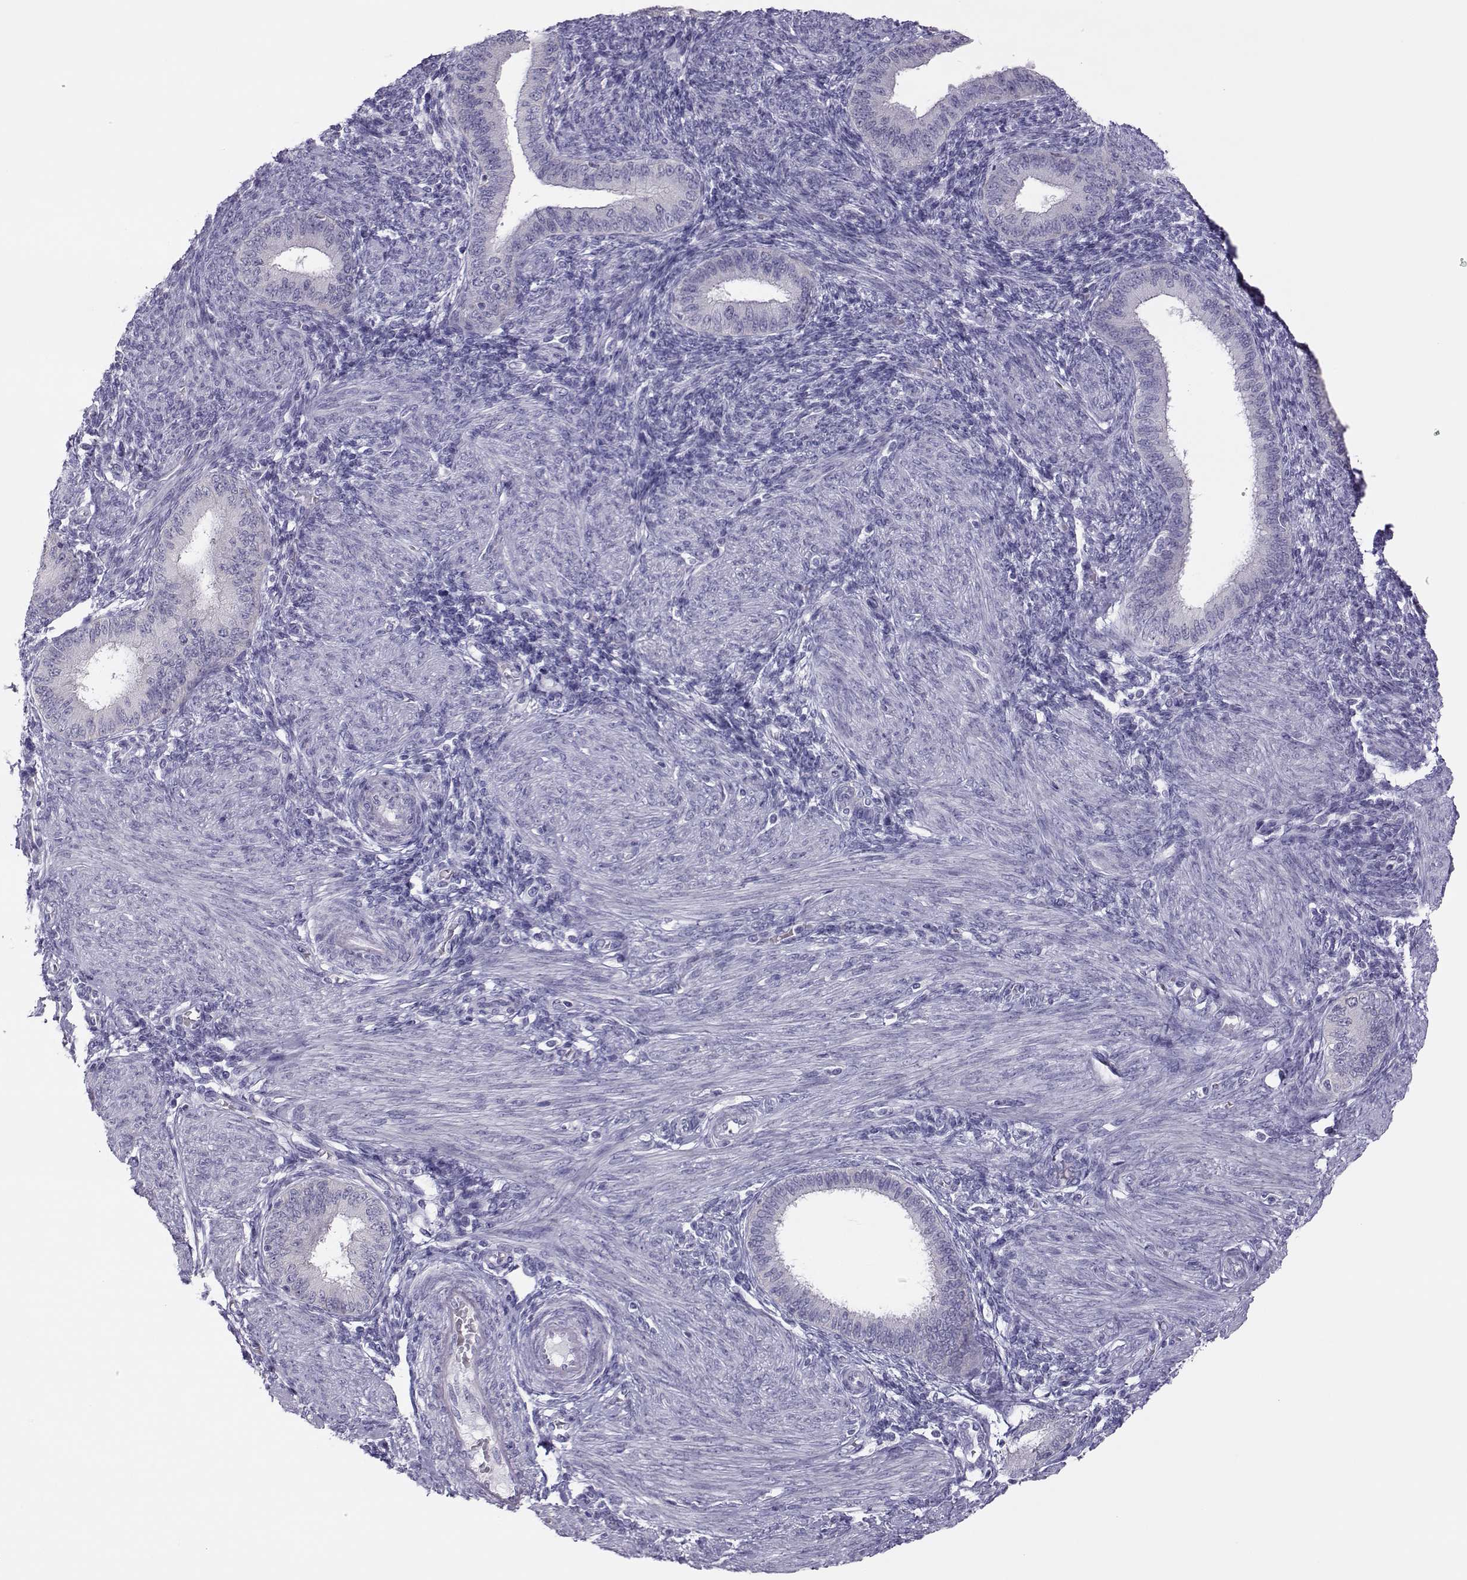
{"staining": {"intensity": "negative", "quantity": "none", "location": "none"}, "tissue": "endometrium", "cell_type": "Cells in endometrial stroma", "image_type": "normal", "snomed": [{"axis": "morphology", "description": "Normal tissue, NOS"}, {"axis": "topography", "description": "Endometrium"}], "caption": "There is no significant positivity in cells in endometrial stroma of endometrium. (DAB immunohistochemistry with hematoxylin counter stain).", "gene": "TRPM7", "patient": {"sex": "female", "age": 39}}